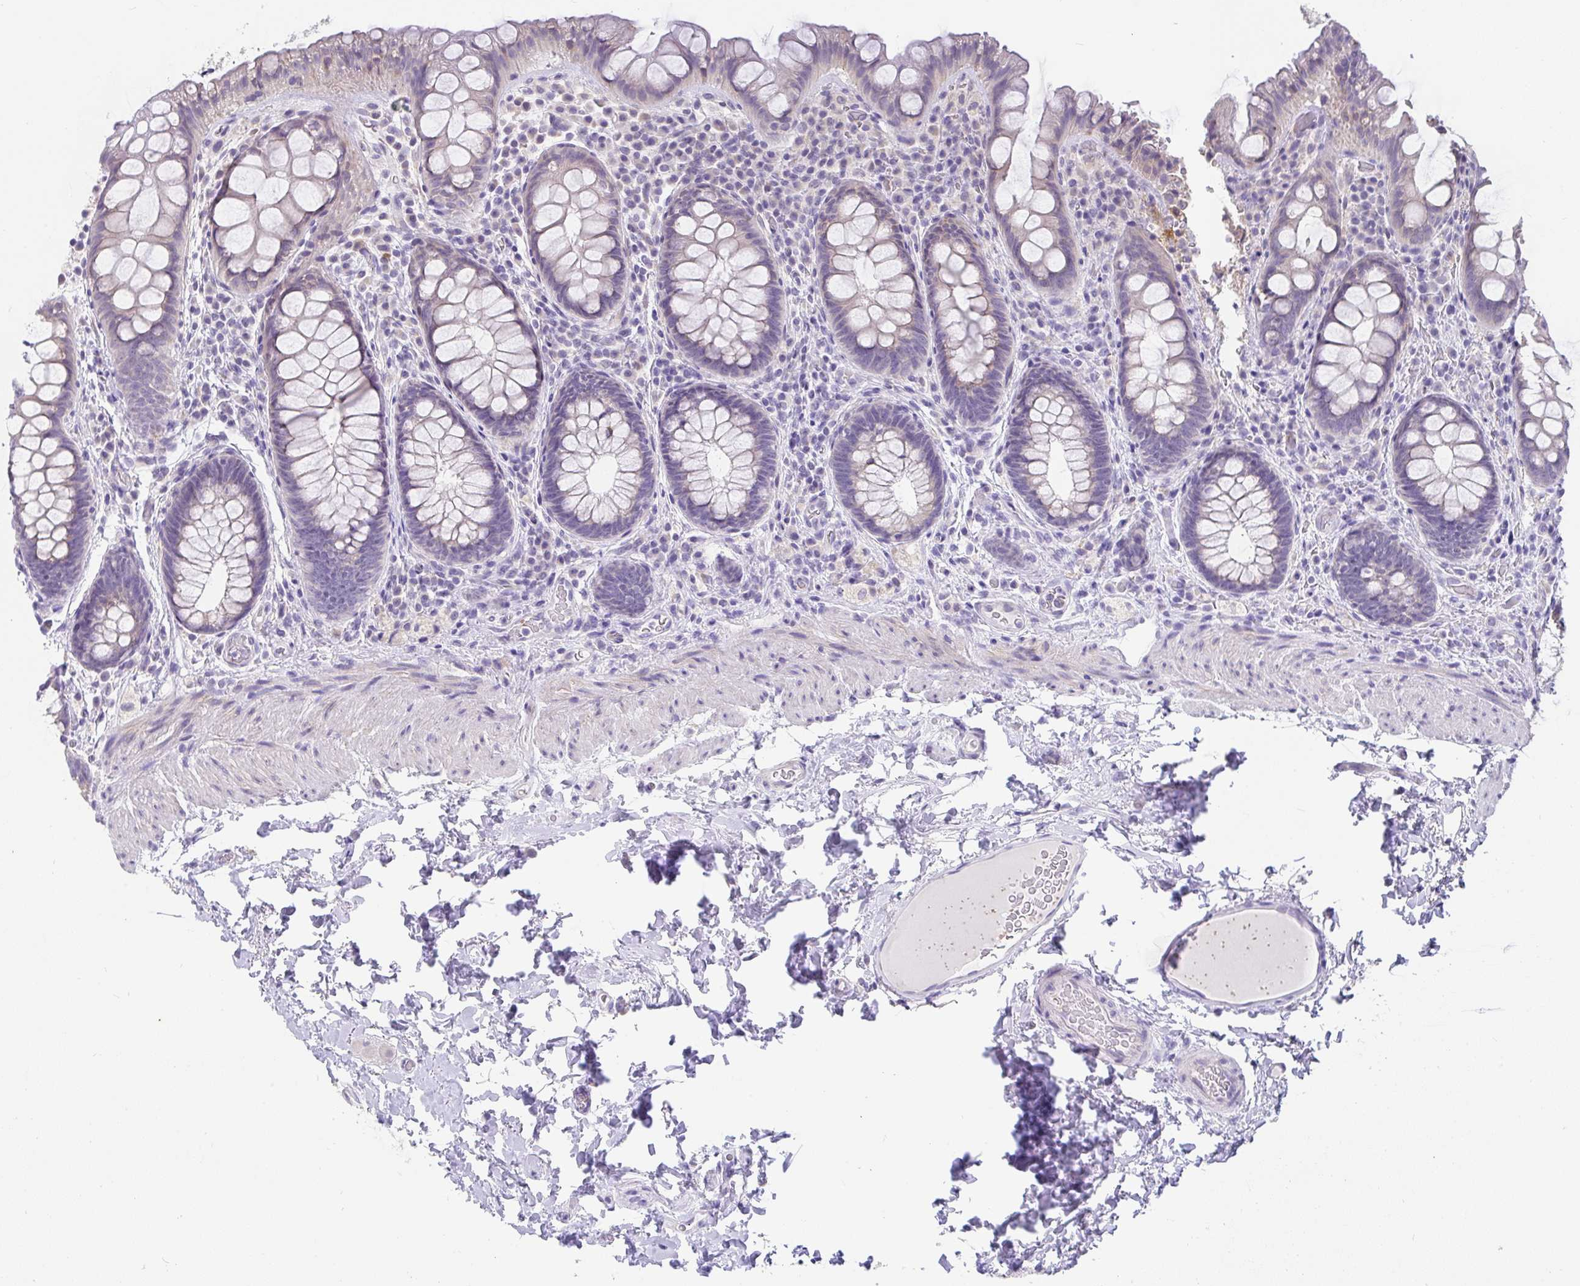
{"staining": {"intensity": "negative", "quantity": "none", "location": "none"}, "tissue": "rectum", "cell_type": "Glandular cells", "image_type": "normal", "snomed": [{"axis": "morphology", "description": "Normal tissue, NOS"}, {"axis": "topography", "description": "Rectum"}], "caption": "IHC photomicrograph of normal rectum: human rectum stained with DAB shows no significant protein staining in glandular cells.", "gene": "INTS5", "patient": {"sex": "female", "age": 69}}